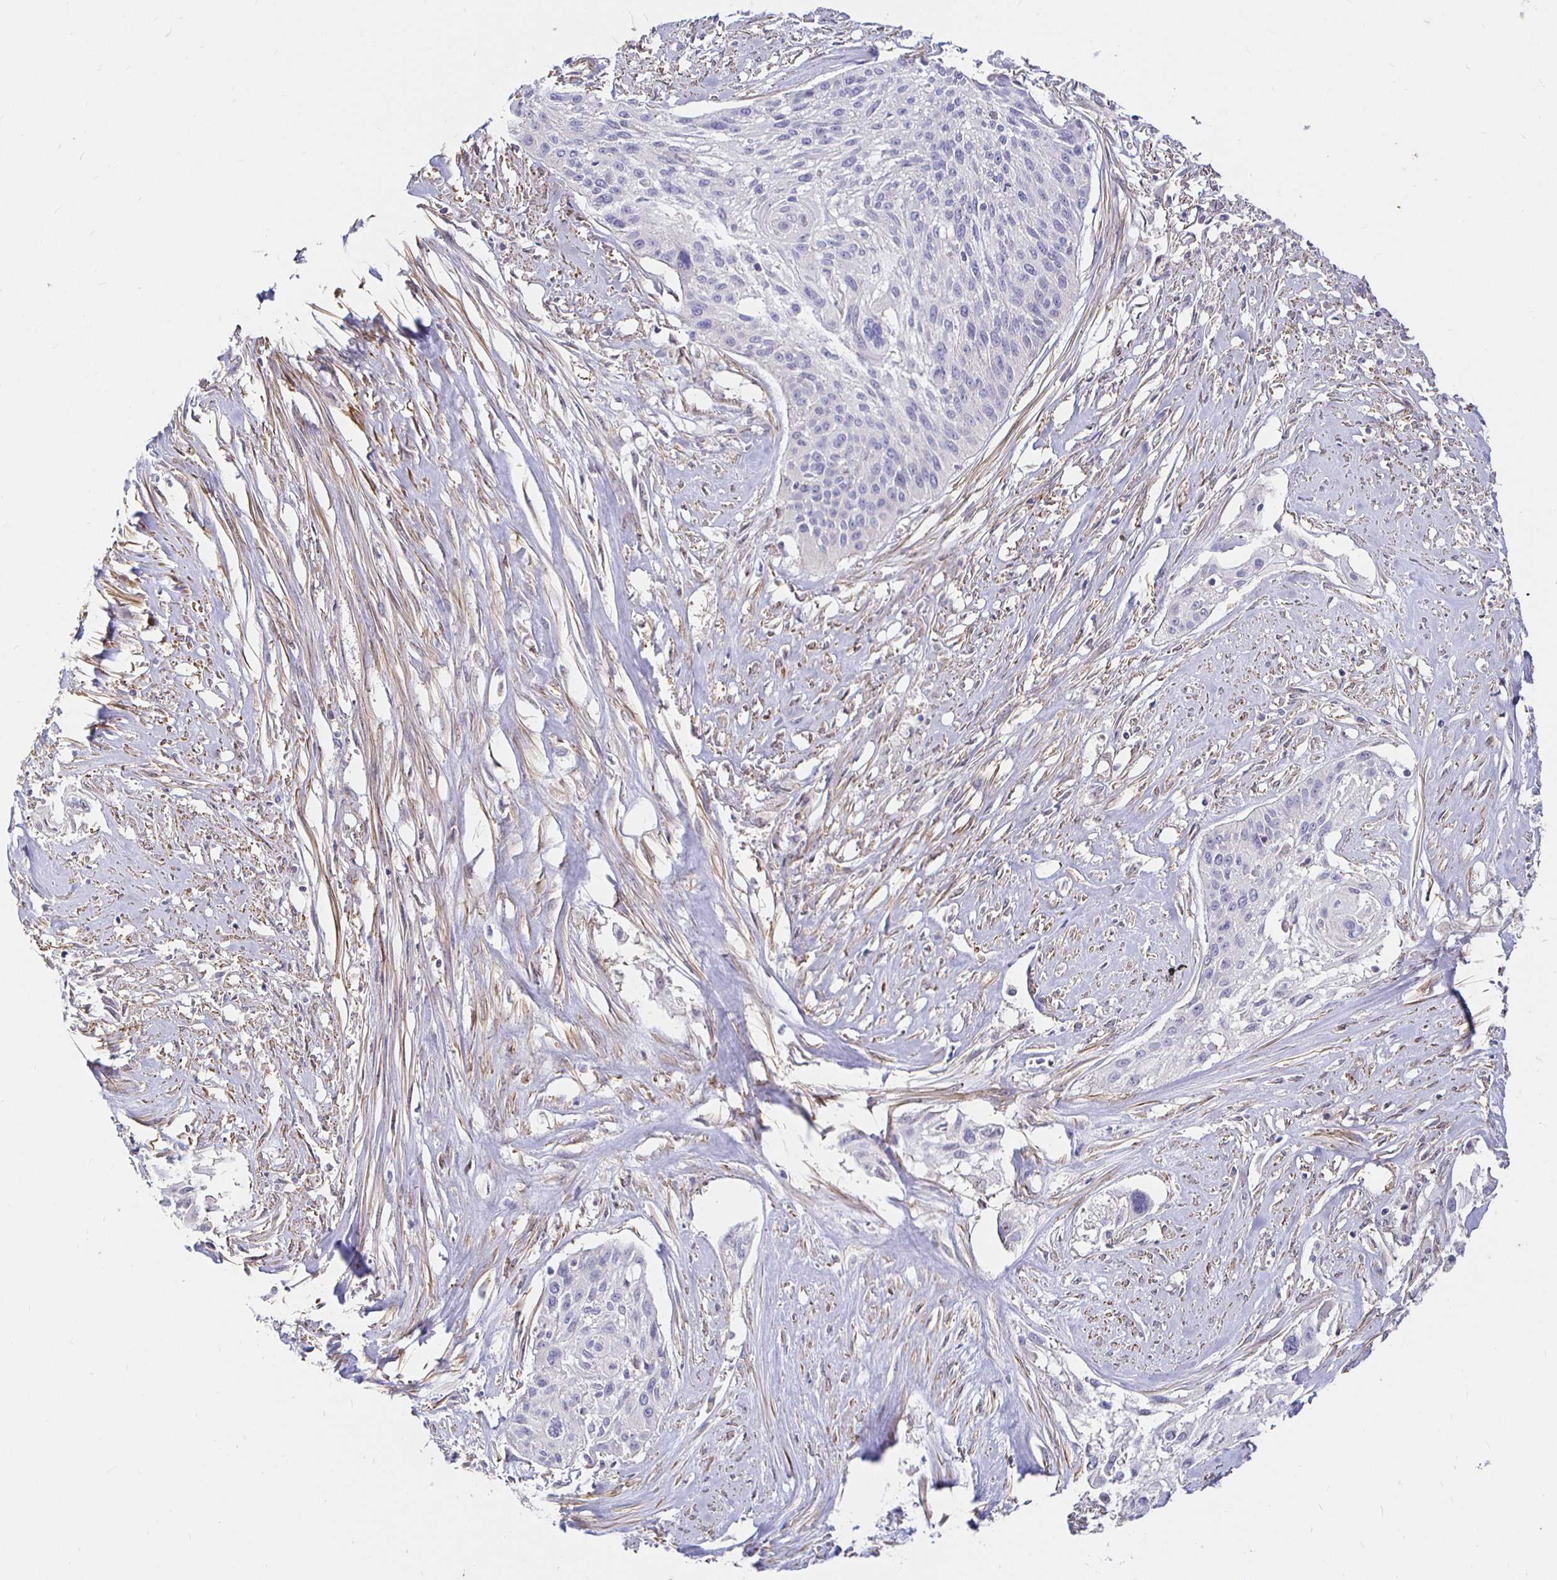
{"staining": {"intensity": "negative", "quantity": "none", "location": "none"}, "tissue": "cervical cancer", "cell_type": "Tumor cells", "image_type": "cancer", "snomed": [{"axis": "morphology", "description": "Squamous cell carcinoma, NOS"}, {"axis": "topography", "description": "Cervix"}], "caption": "Tumor cells are negative for brown protein staining in squamous cell carcinoma (cervical).", "gene": "PALM2AKAP2", "patient": {"sex": "female", "age": 49}}